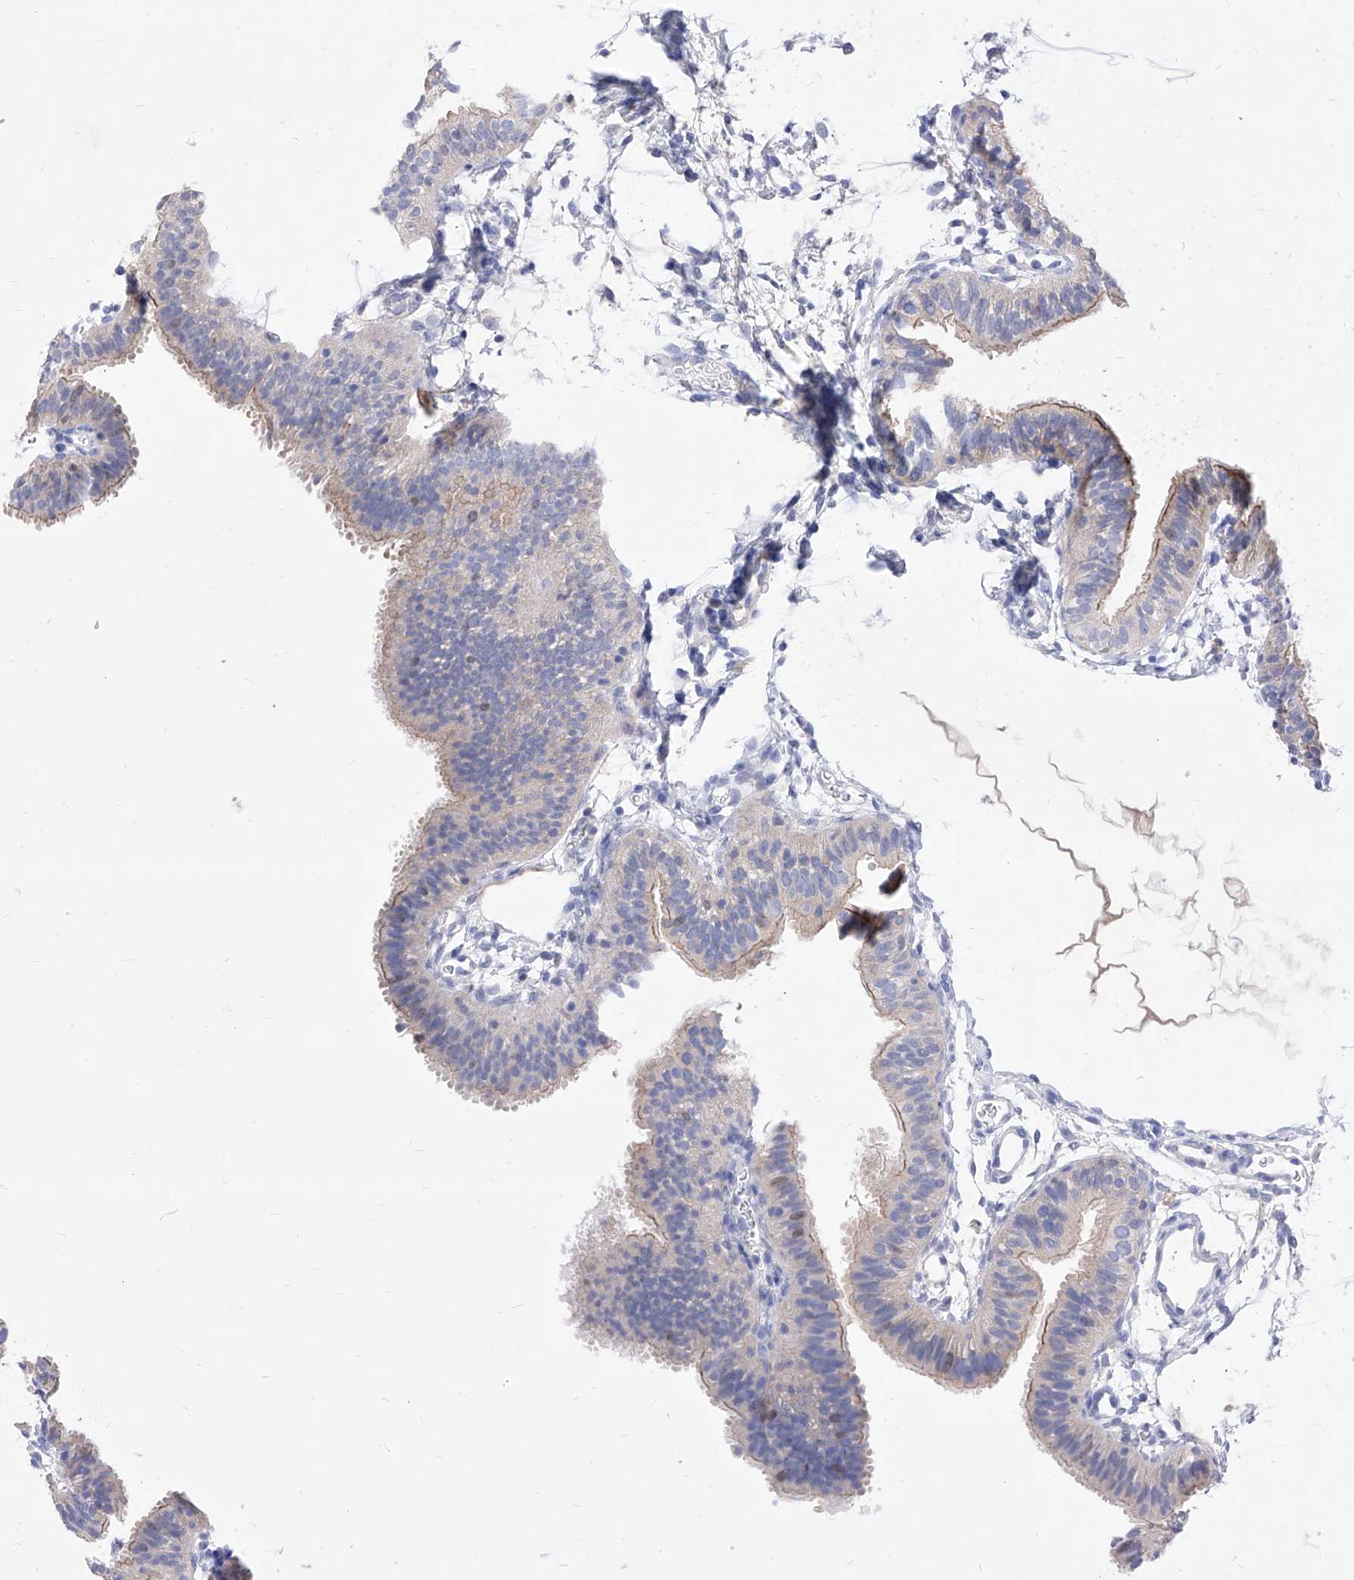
{"staining": {"intensity": "weak", "quantity": "25%-75%", "location": "cytoplasmic/membranous"}, "tissue": "fallopian tube", "cell_type": "Glandular cells", "image_type": "normal", "snomed": [{"axis": "morphology", "description": "Normal tissue, NOS"}, {"axis": "topography", "description": "Fallopian tube"}], "caption": "An image of fallopian tube stained for a protein displays weak cytoplasmic/membranous brown staining in glandular cells.", "gene": "VAX1", "patient": {"sex": "female", "age": 35}}